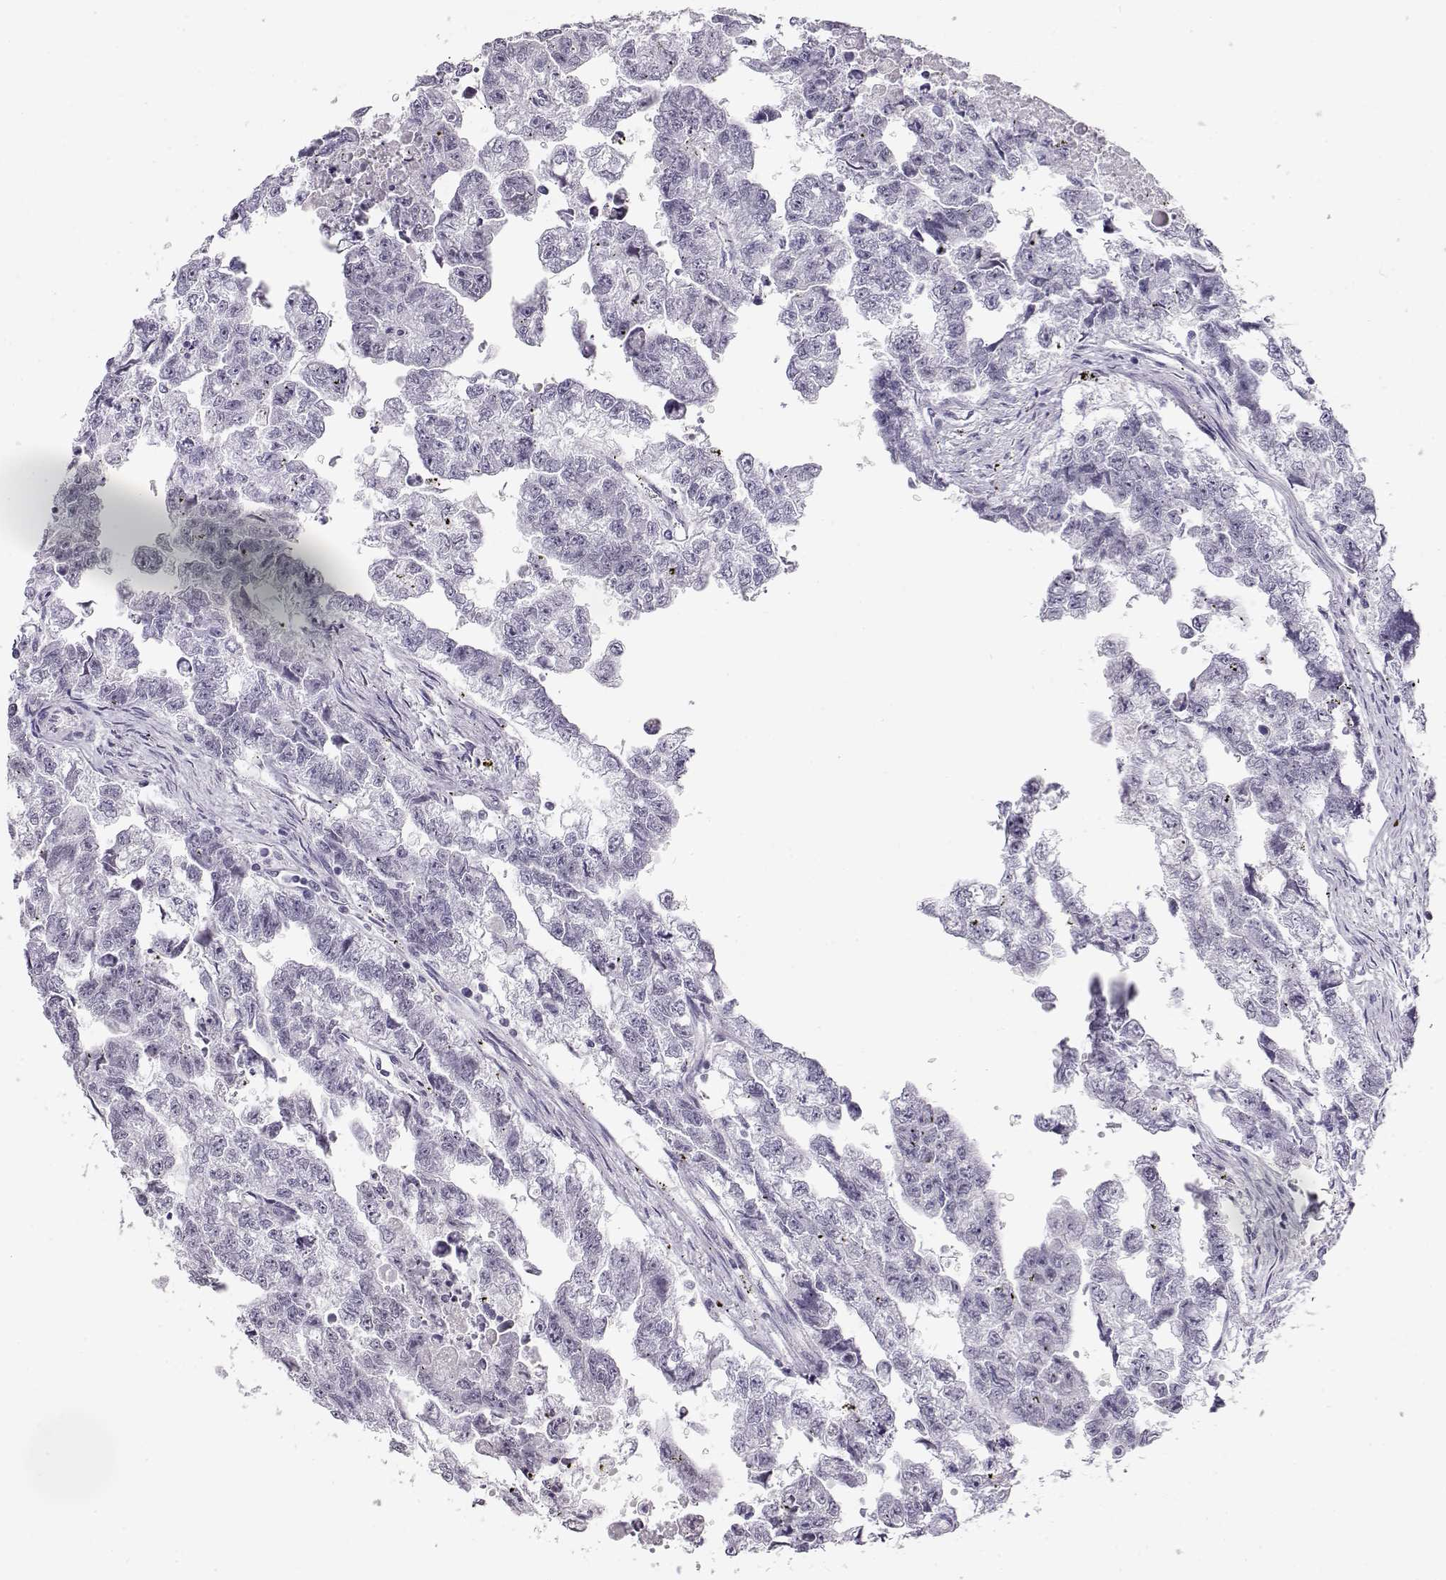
{"staining": {"intensity": "negative", "quantity": "none", "location": "none"}, "tissue": "testis cancer", "cell_type": "Tumor cells", "image_type": "cancer", "snomed": [{"axis": "morphology", "description": "Carcinoma, Embryonal, NOS"}, {"axis": "morphology", "description": "Teratoma, malignant, NOS"}, {"axis": "topography", "description": "Testis"}], "caption": "This image is of embryonal carcinoma (testis) stained with immunohistochemistry (IHC) to label a protein in brown with the nuclei are counter-stained blue. There is no positivity in tumor cells.", "gene": "IMPG1", "patient": {"sex": "male", "age": 44}}